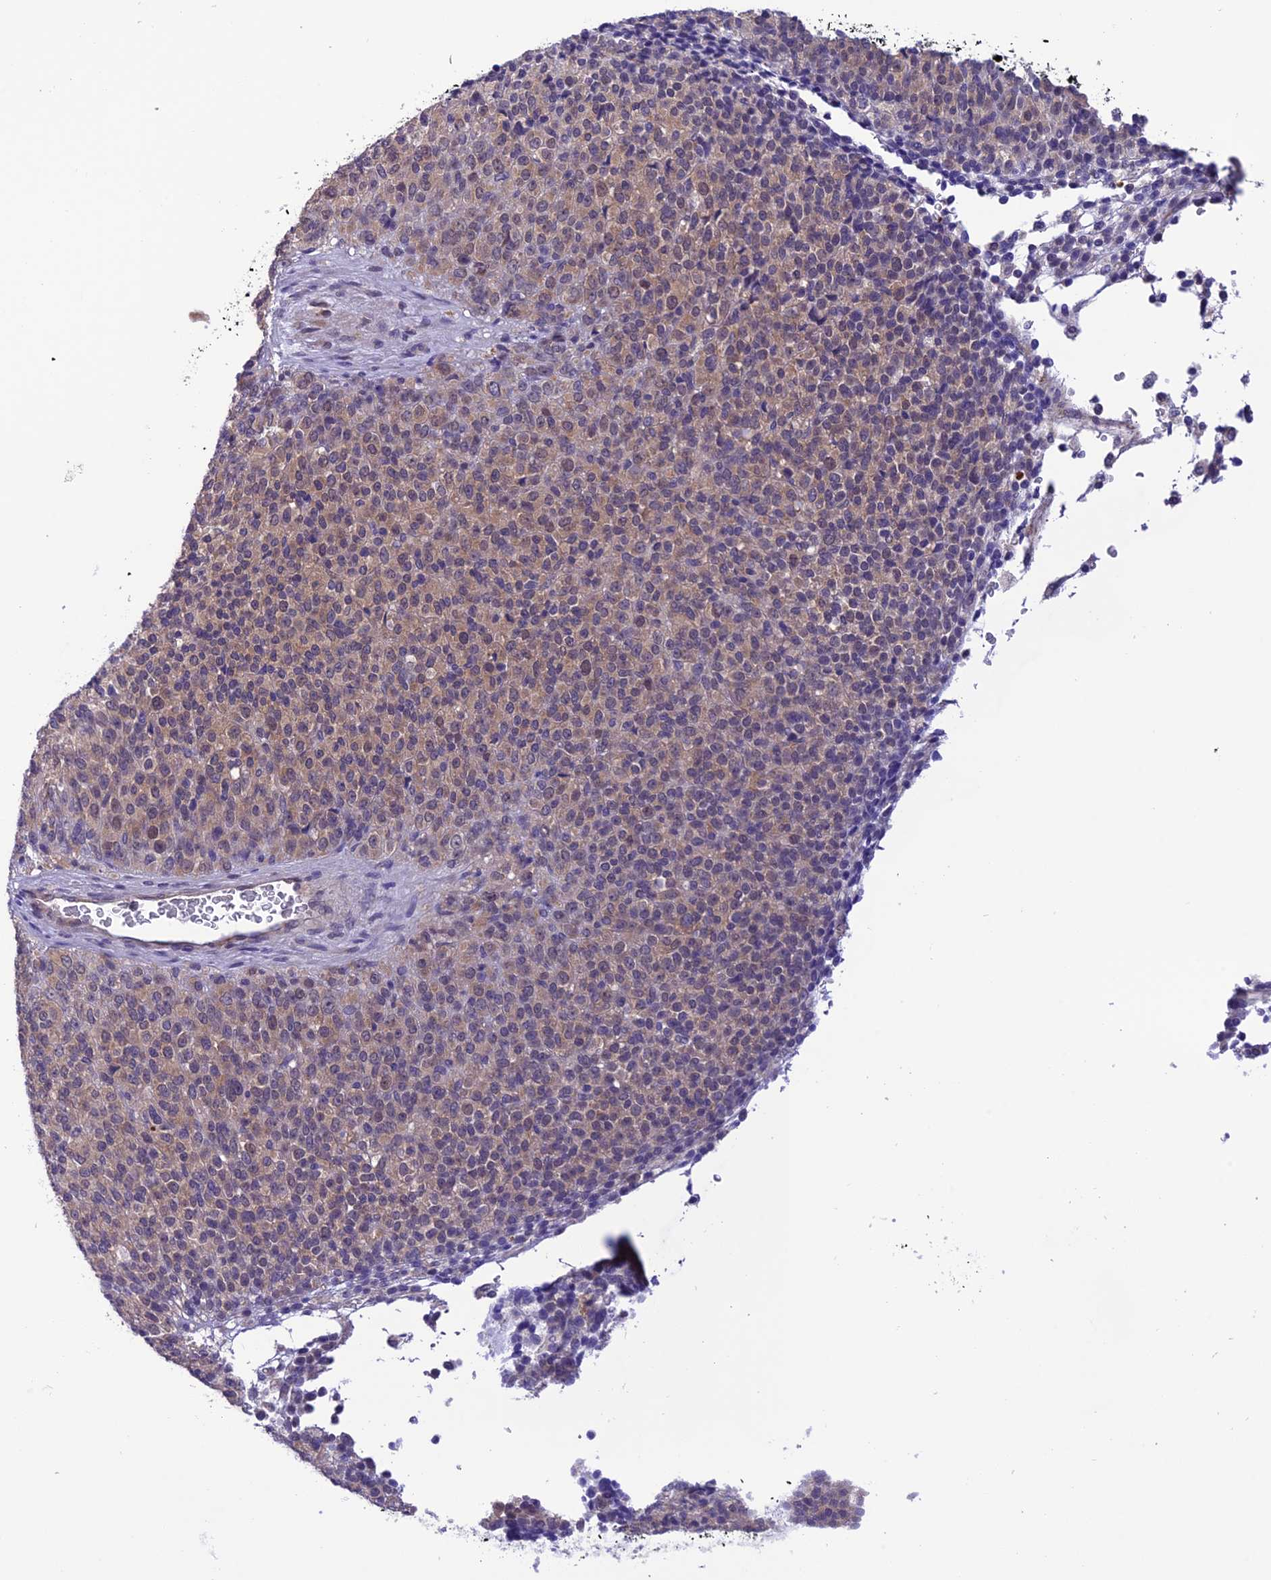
{"staining": {"intensity": "weak", "quantity": "25%-75%", "location": "cytoplasmic/membranous"}, "tissue": "melanoma", "cell_type": "Tumor cells", "image_type": "cancer", "snomed": [{"axis": "morphology", "description": "Malignant melanoma, Metastatic site"}, {"axis": "topography", "description": "Brain"}], "caption": "Weak cytoplasmic/membranous expression is seen in approximately 25%-75% of tumor cells in melanoma. (DAB IHC, brown staining for protein, blue staining for nuclei).", "gene": "RNF126", "patient": {"sex": "female", "age": 56}}